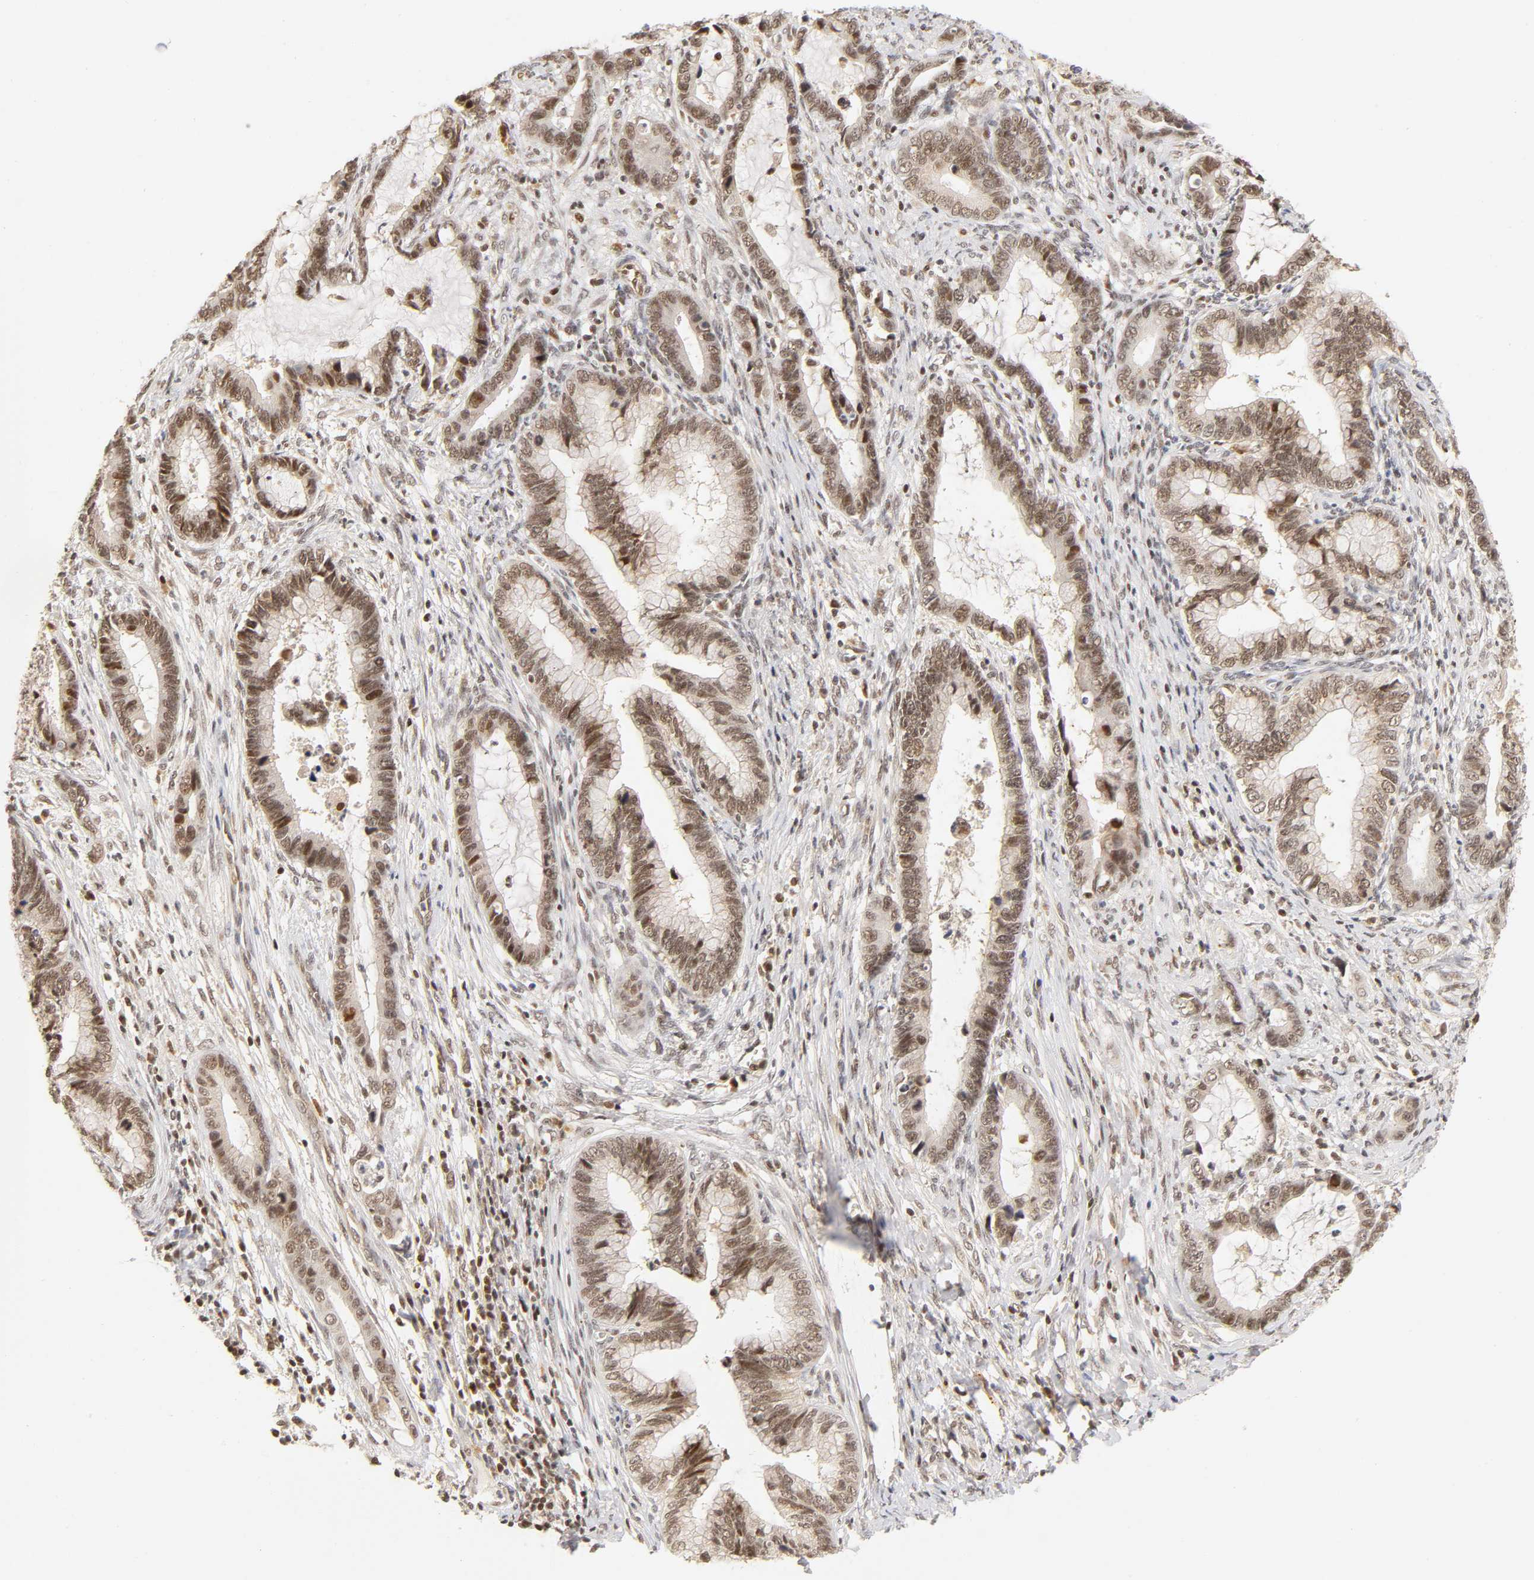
{"staining": {"intensity": "weak", "quantity": "25%-75%", "location": "cytoplasmic/membranous,nuclear"}, "tissue": "cervical cancer", "cell_type": "Tumor cells", "image_type": "cancer", "snomed": [{"axis": "morphology", "description": "Adenocarcinoma, NOS"}, {"axis": "topography", "description": "Cervix"}], "caption": "A brown stain highlights weak cytoplasmic/membranous and nuclear positivity of a protein in cervical cancer tumor cells.", "gene": "TAF10", "patient": {"sex": "female", "age": 44}}